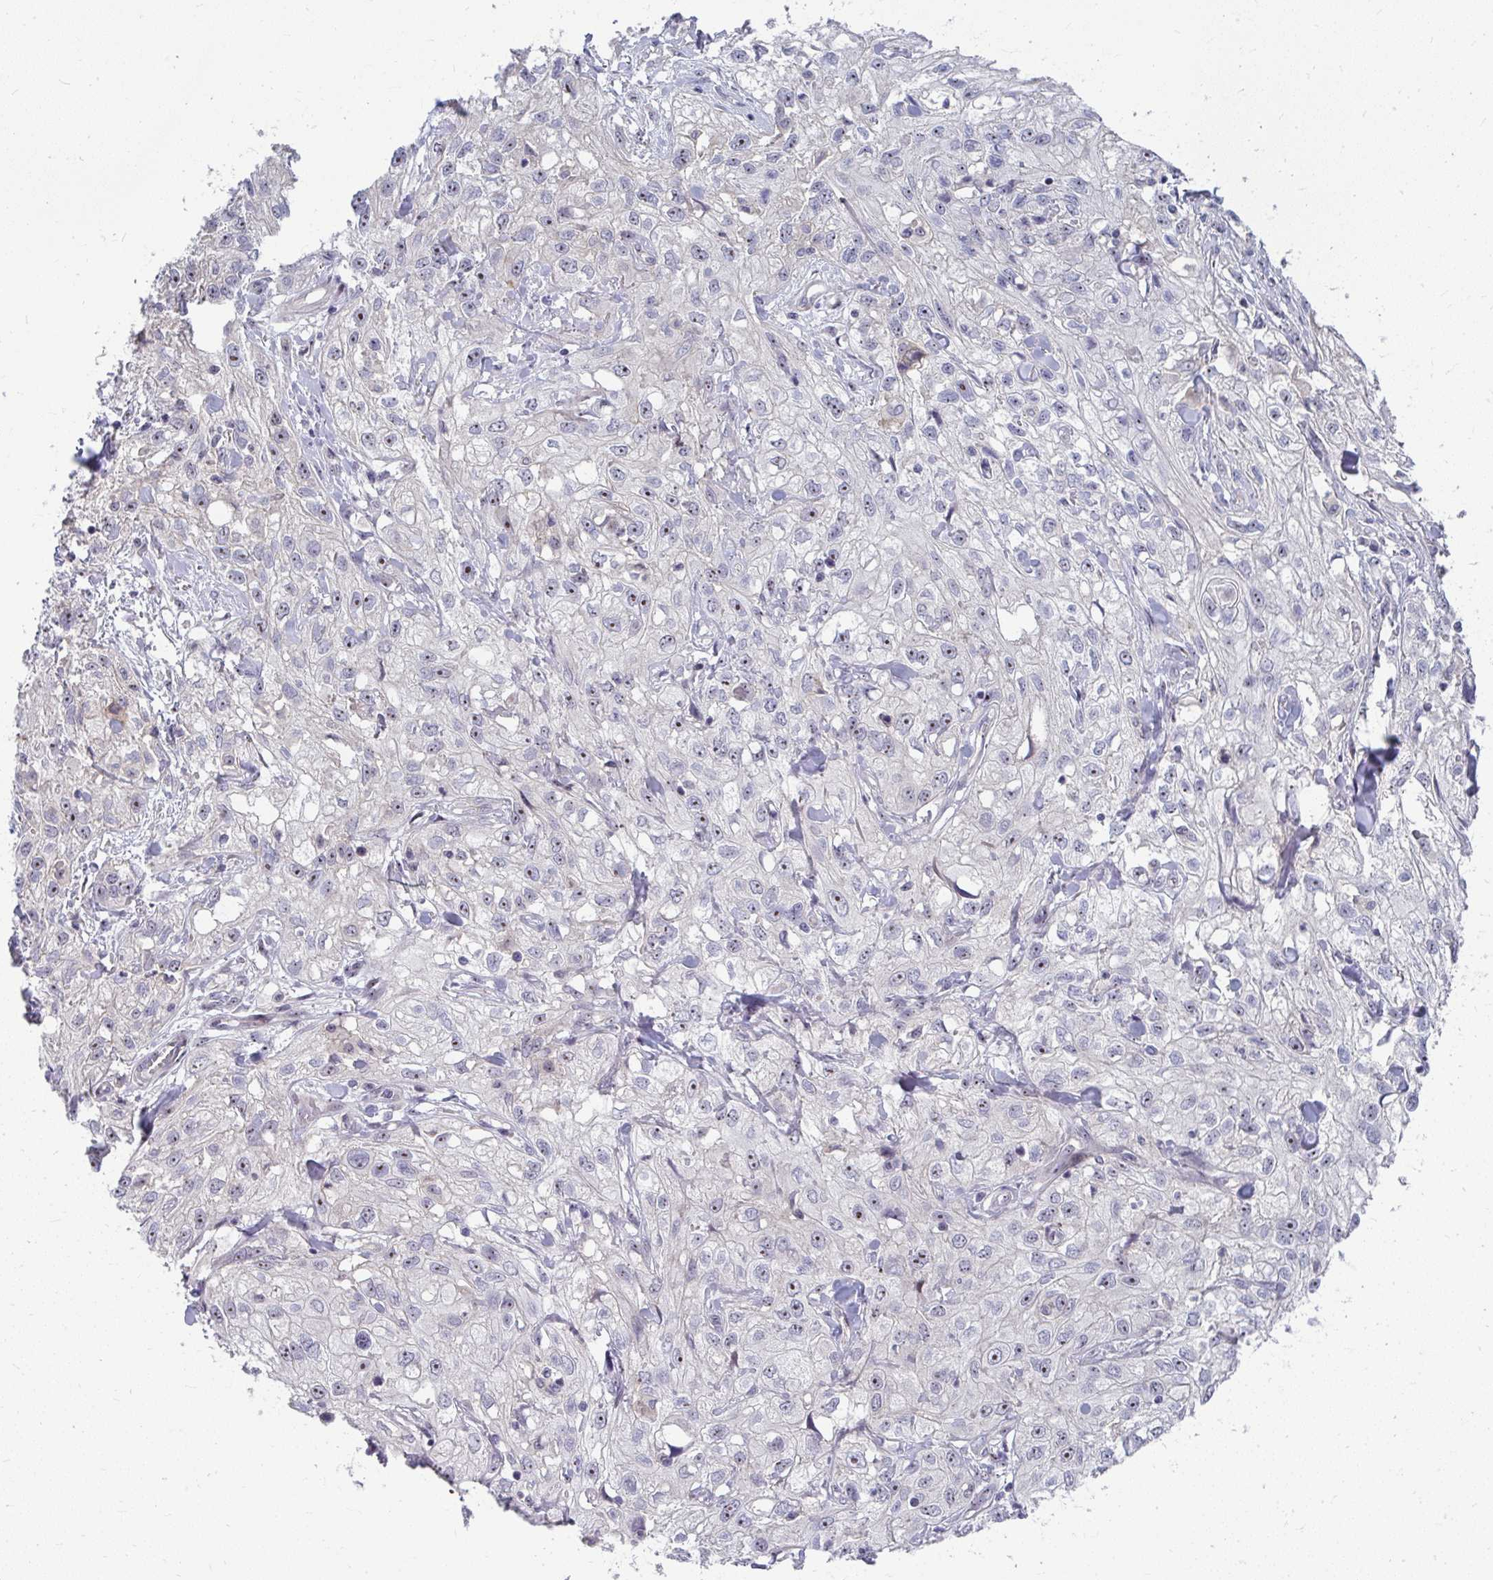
{"staining": {"intensity": "negative", "quantity": "none", "location": "none"}, "tissue": "skin cancer", "cell_type": "Tumor cells", "image_type": "cancer", "snomed": [{"axis": "morphology", "description": "Squamous cell carcinoma, NOS"}, {"axis": "topography", "description": "Skin"}, {"axis": "topography", "description": "Vulva"}], "caption": "A high-resolution histopathology image shows immunohistochemistry (IHC) staining of skin cancer (squamous cell carcinoma), which displays no significant expression in tumor cells.", "gene": "MUS81", "patient": {"sex": "female", "age": 86}}